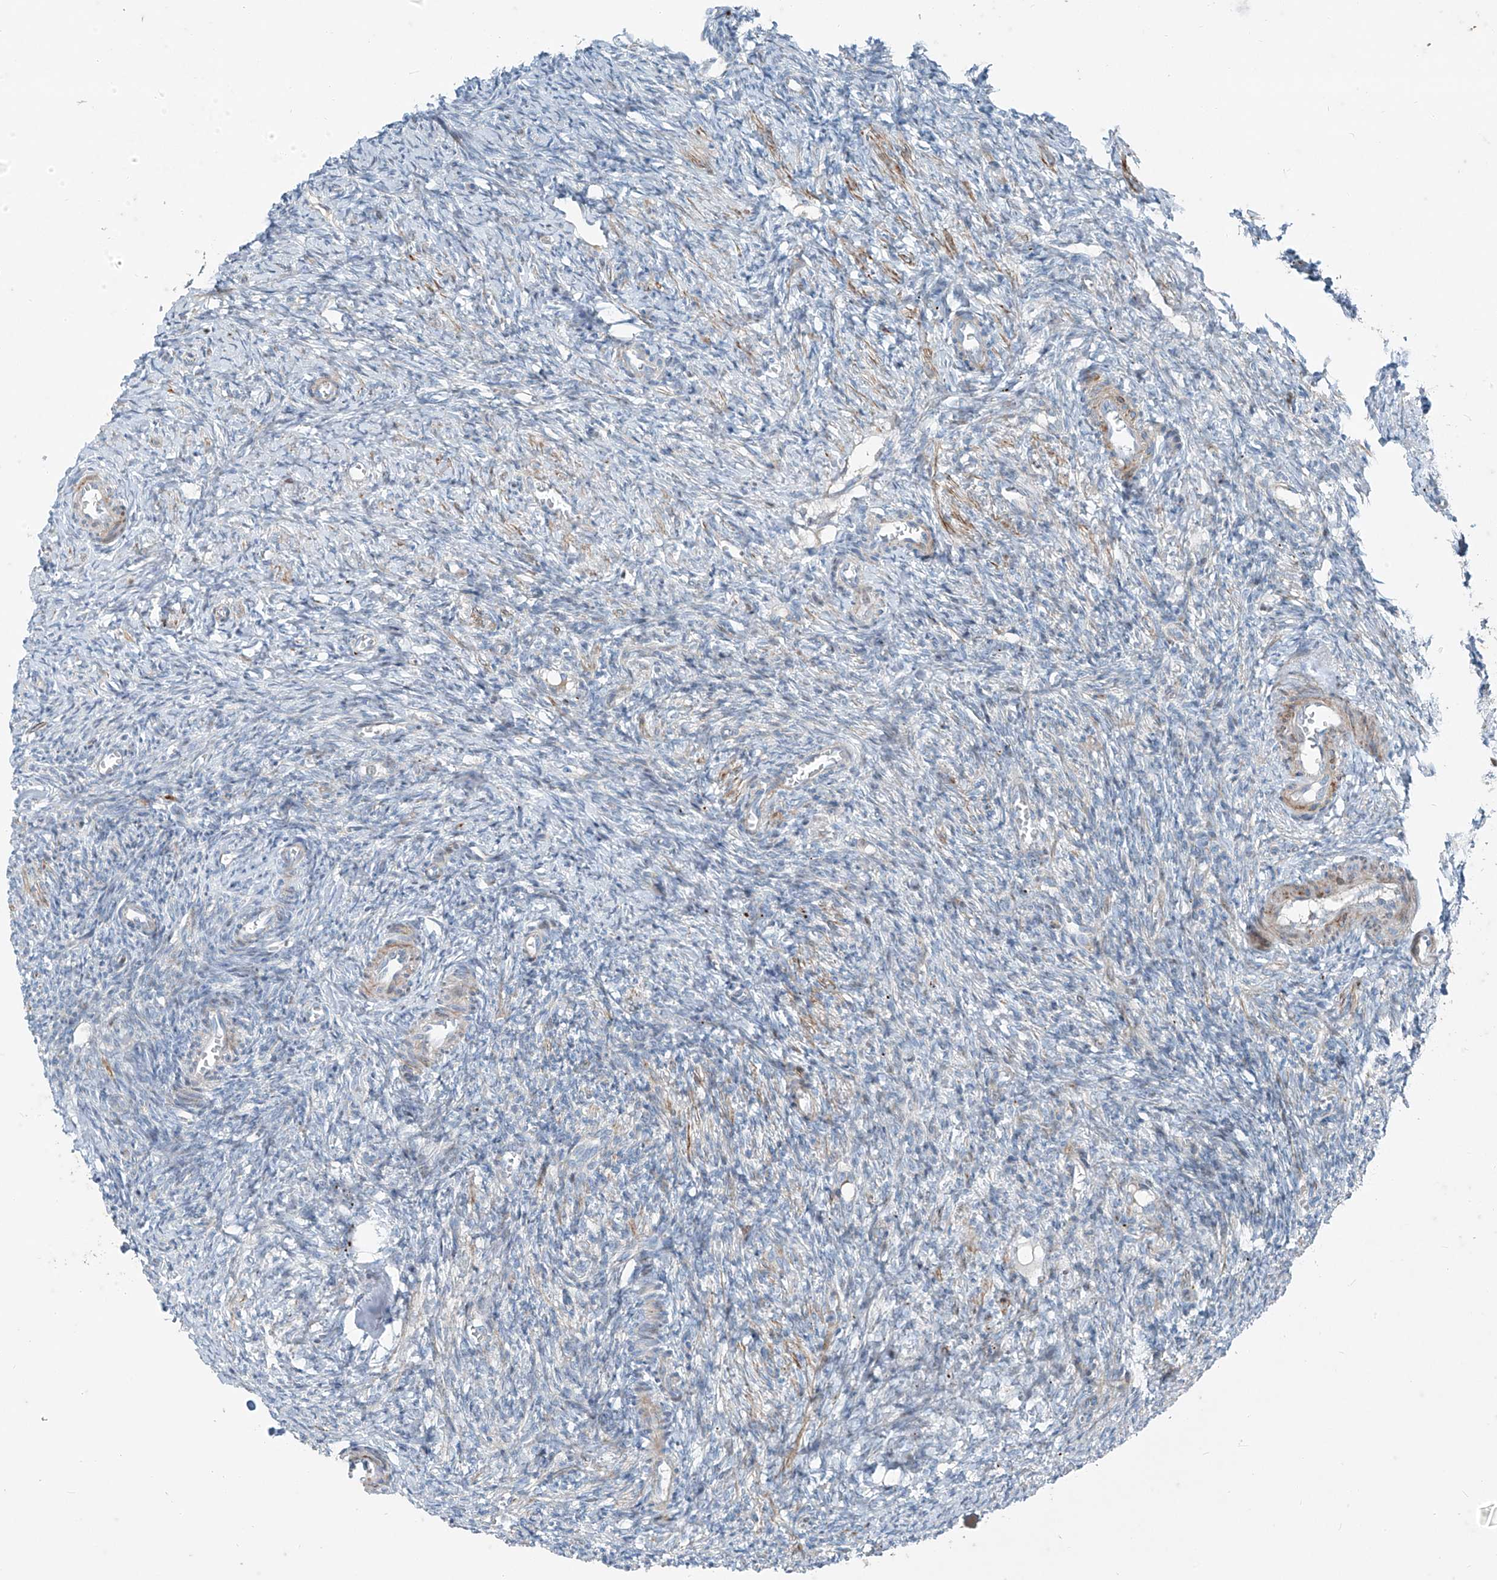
{"staining": {"intensity": "negative", "quantity": "none", "location": "none"}, "tissue": "ovary", "cell_type": "Ovarian stroma cells", "image_type": "normal", "snomed": [{"axis": "morphology", "description": "Normal tissue, NOS"}, {"axis": "topography", "description": "Ovary"}], "caption": "There is no significant expression in ovarian stroma cells of ovary.", "gene": "PPCS", "patient": {"sex": "female", "age": 27}}